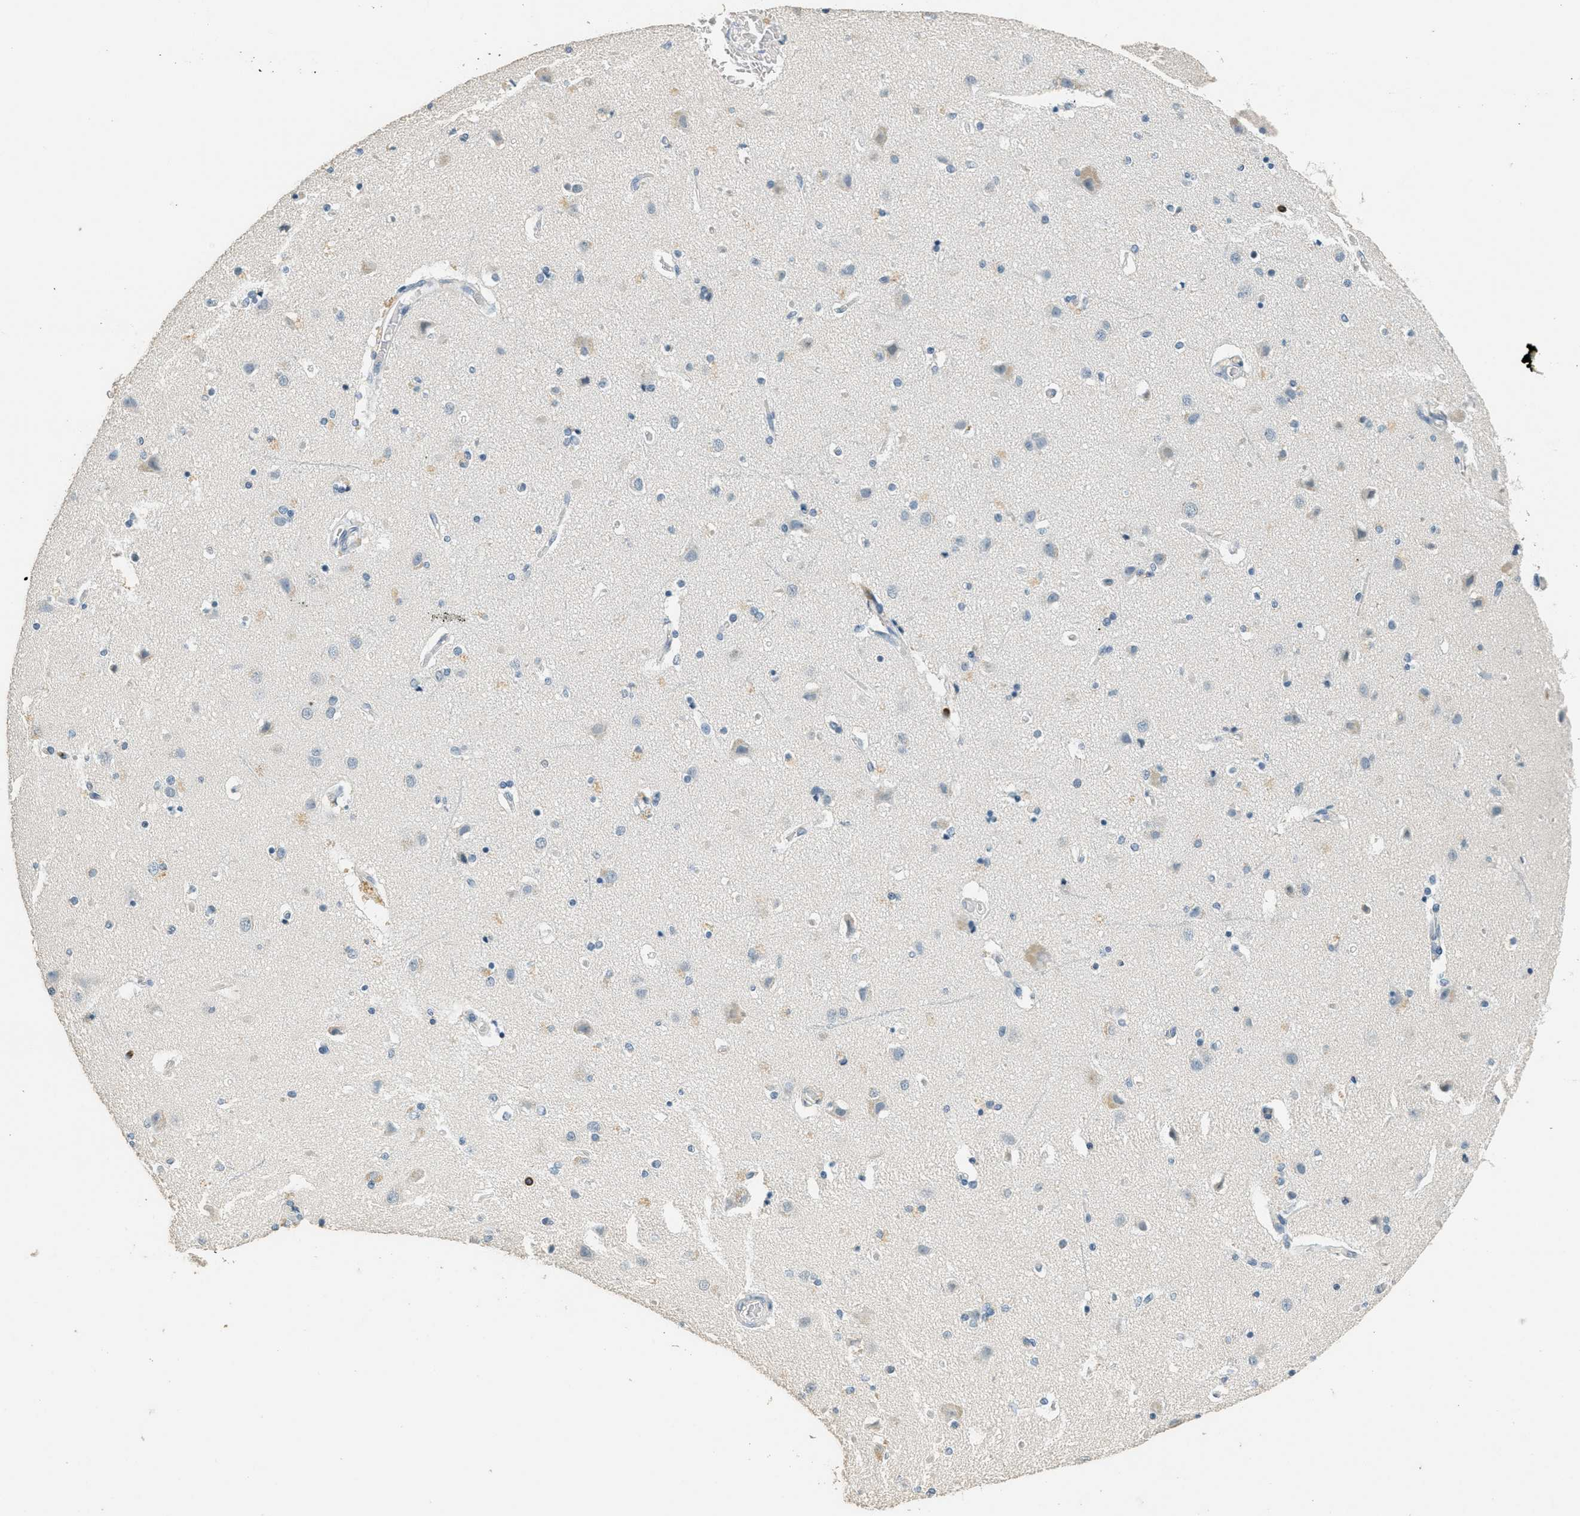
{"staining": {"intensity": "negative", "quantity": "none", "location": "none"}, "tissue": "cerebral cortex", "cell_type": "Endothelial cells", "image_type": "normal", "snomed": [{"axis": "morphology", "description": "Normal tissue, NOS"}, {"axis": "topography", "description": "Cerebral cortex"}], "caption": "DAB (3,3'-diaminobenzidine) immunohistochemical staining of normal cerebral cortex exhibits no significant staining in endothelial cells.", "gene": "LSP1", "patient": {"sex": "female", "age": 54}}